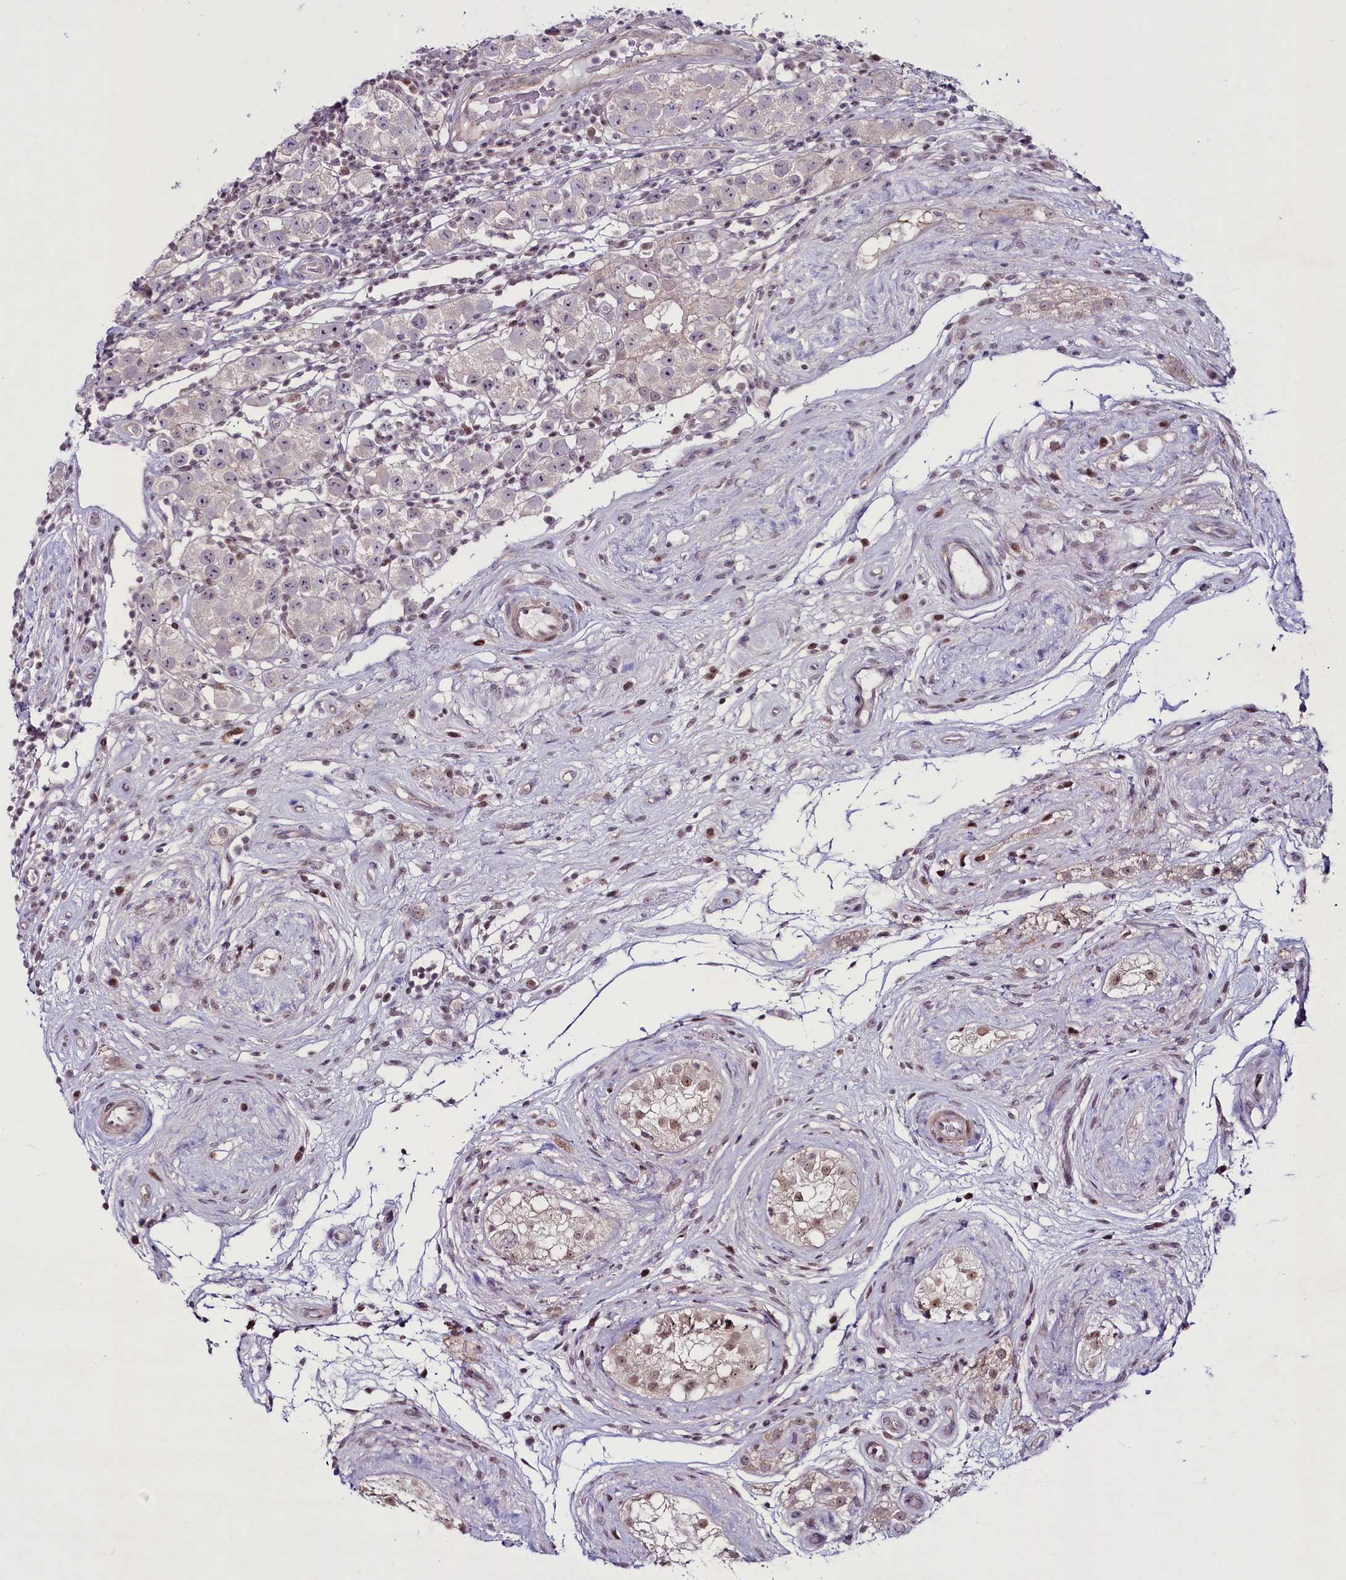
{"staining": {"intensity": "negative", "quantity": "none", "location": "none"}, "tissue": "testis cancer", "cell_type": "Tumor cells", "image_type": "cancer", "snomed": [{"axis": "morphology", "description": "Seminoma, NOS"}, {"axis": "topography", "description": "Testis"}], "caption": "Seminoma (testis) stained for a protein using immunohistochemistry demonstrates no staining tumor cells.", "gene": "RSBN1", "patient": {"sex": "male", "age": 34}}